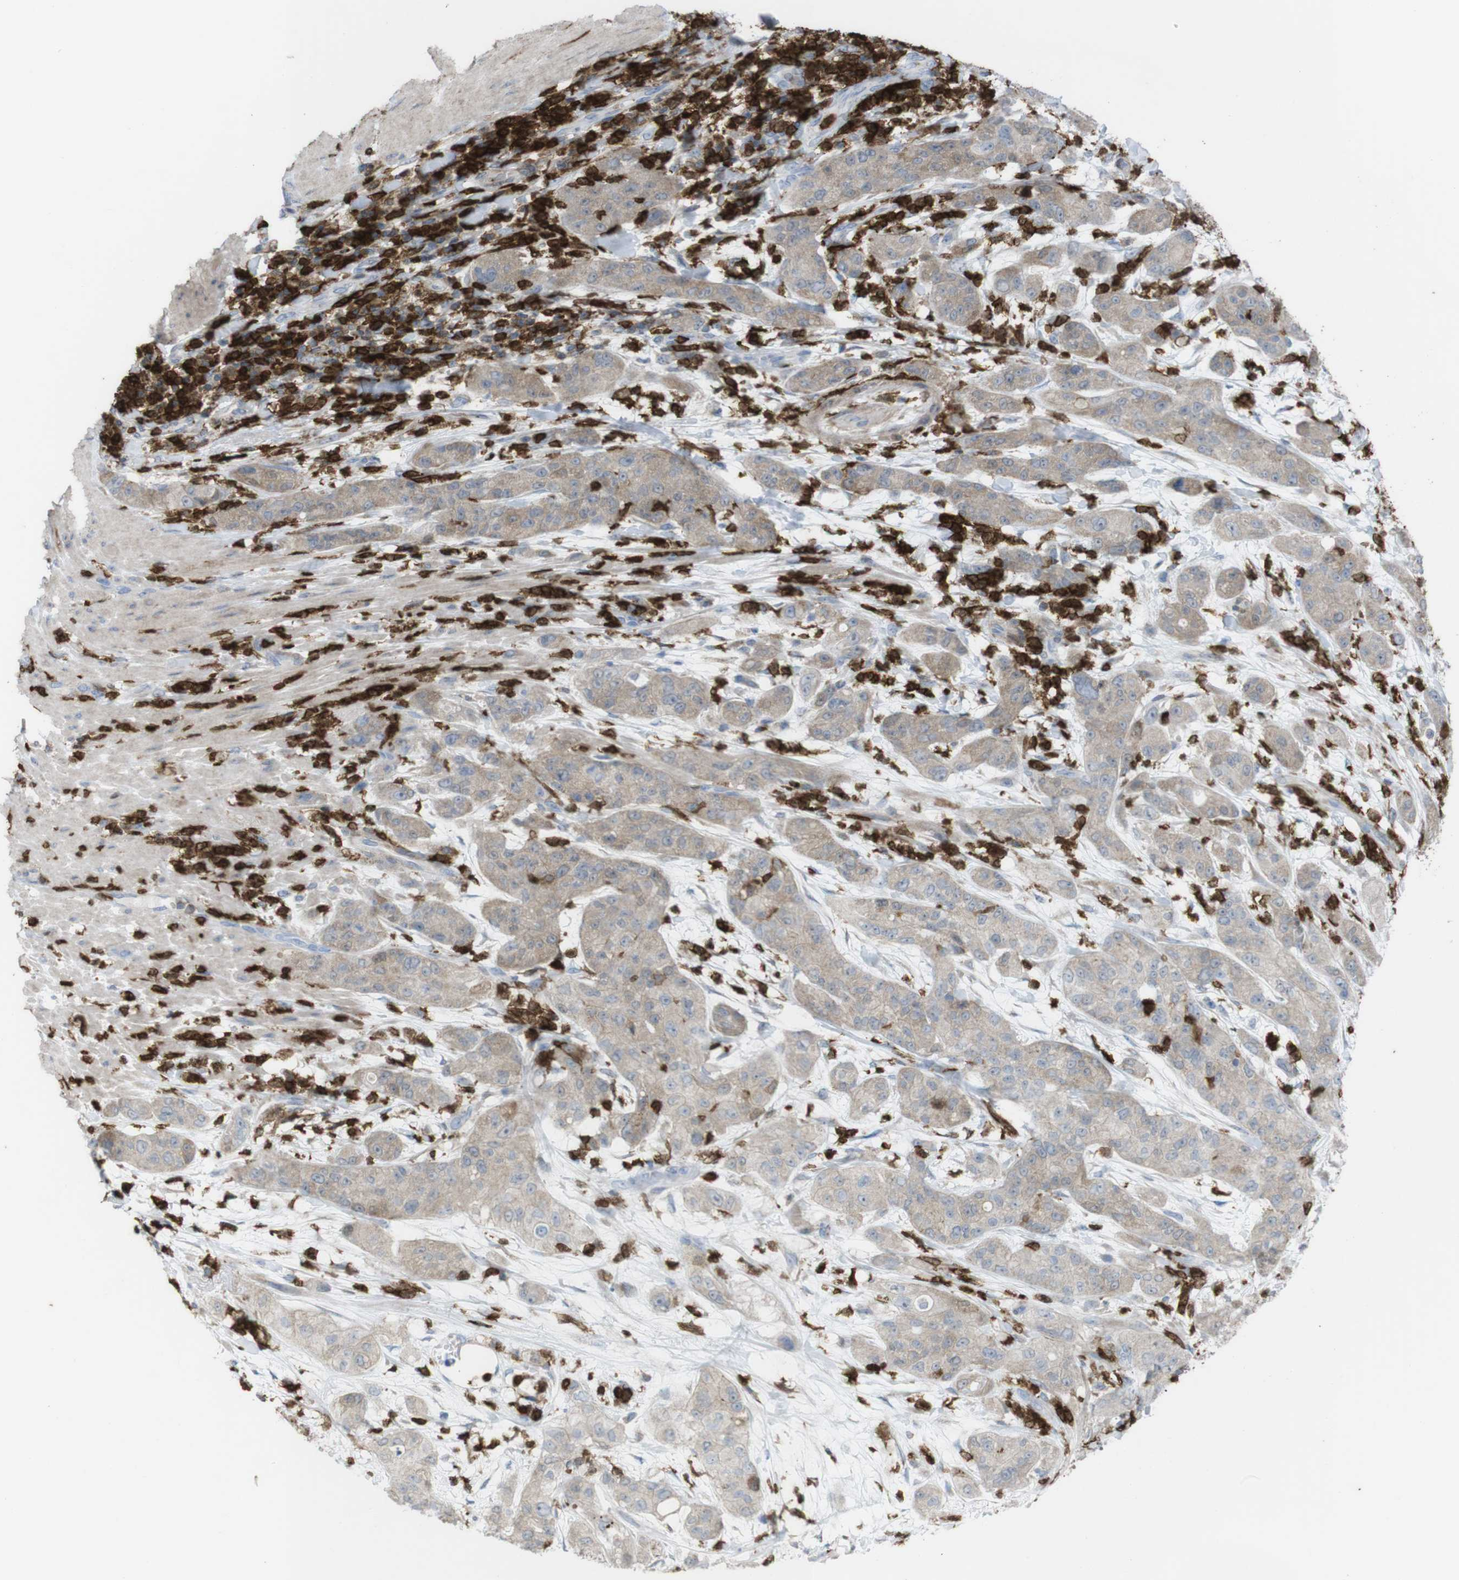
{"staining": {"intensity": "weak", "quantity": ">75%", "location": "cytoplasmic/membranous"}, "tissue": "pancreatic cancer", "cell_type": "Tumor cells", "image_type": "cancer", "snomed": [{"axis": "morphology", "description": "Adenocarcinoma, NOS"}, {"axis": "topography", "description": "Pancreas"}], "caption": "A micrograph of human adenocarcinoma (pancreatic) stained for a protein reveals weak cytoplasmic/membranous brown staining in tumor cells.", "gene": "PRKCD", "patient": {"sex": "female", "age": 78}}